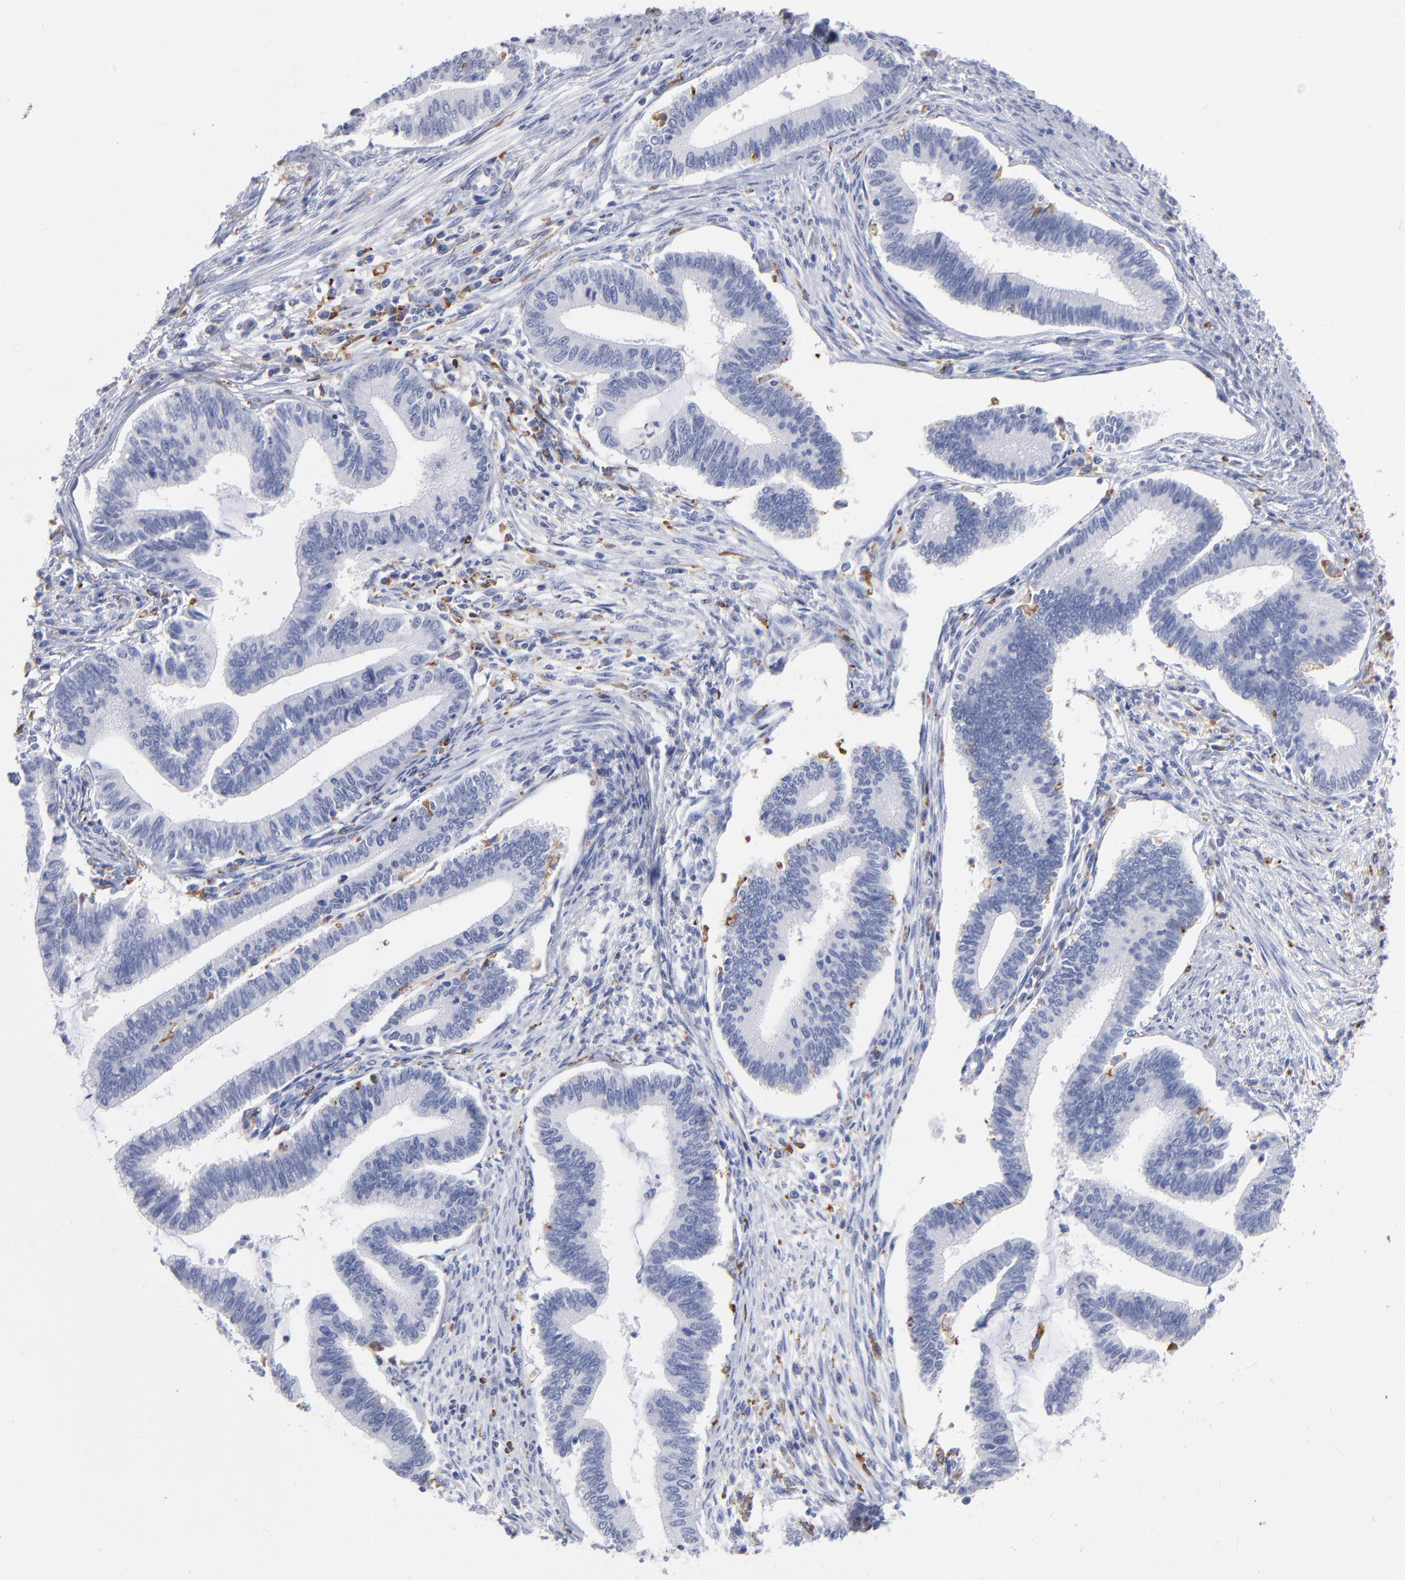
{"staining": {"intensity": "negative", "quantity": "none", "location": "none"}, "tissue": "cervical cancer", "cell_type": "Tumor cells", "image_type": "cancer", "snomed": [{"axis": "morphology", "description": "Adenocarcinoma, NOS"}, {"axis": "topography", "description": "Cervix"}], "caption": "Tumor cells show no significant protein positivity in adenocarcinoma (cervical).", "gene": "CD180", "patient": {"sex": "female", "age": 36}}